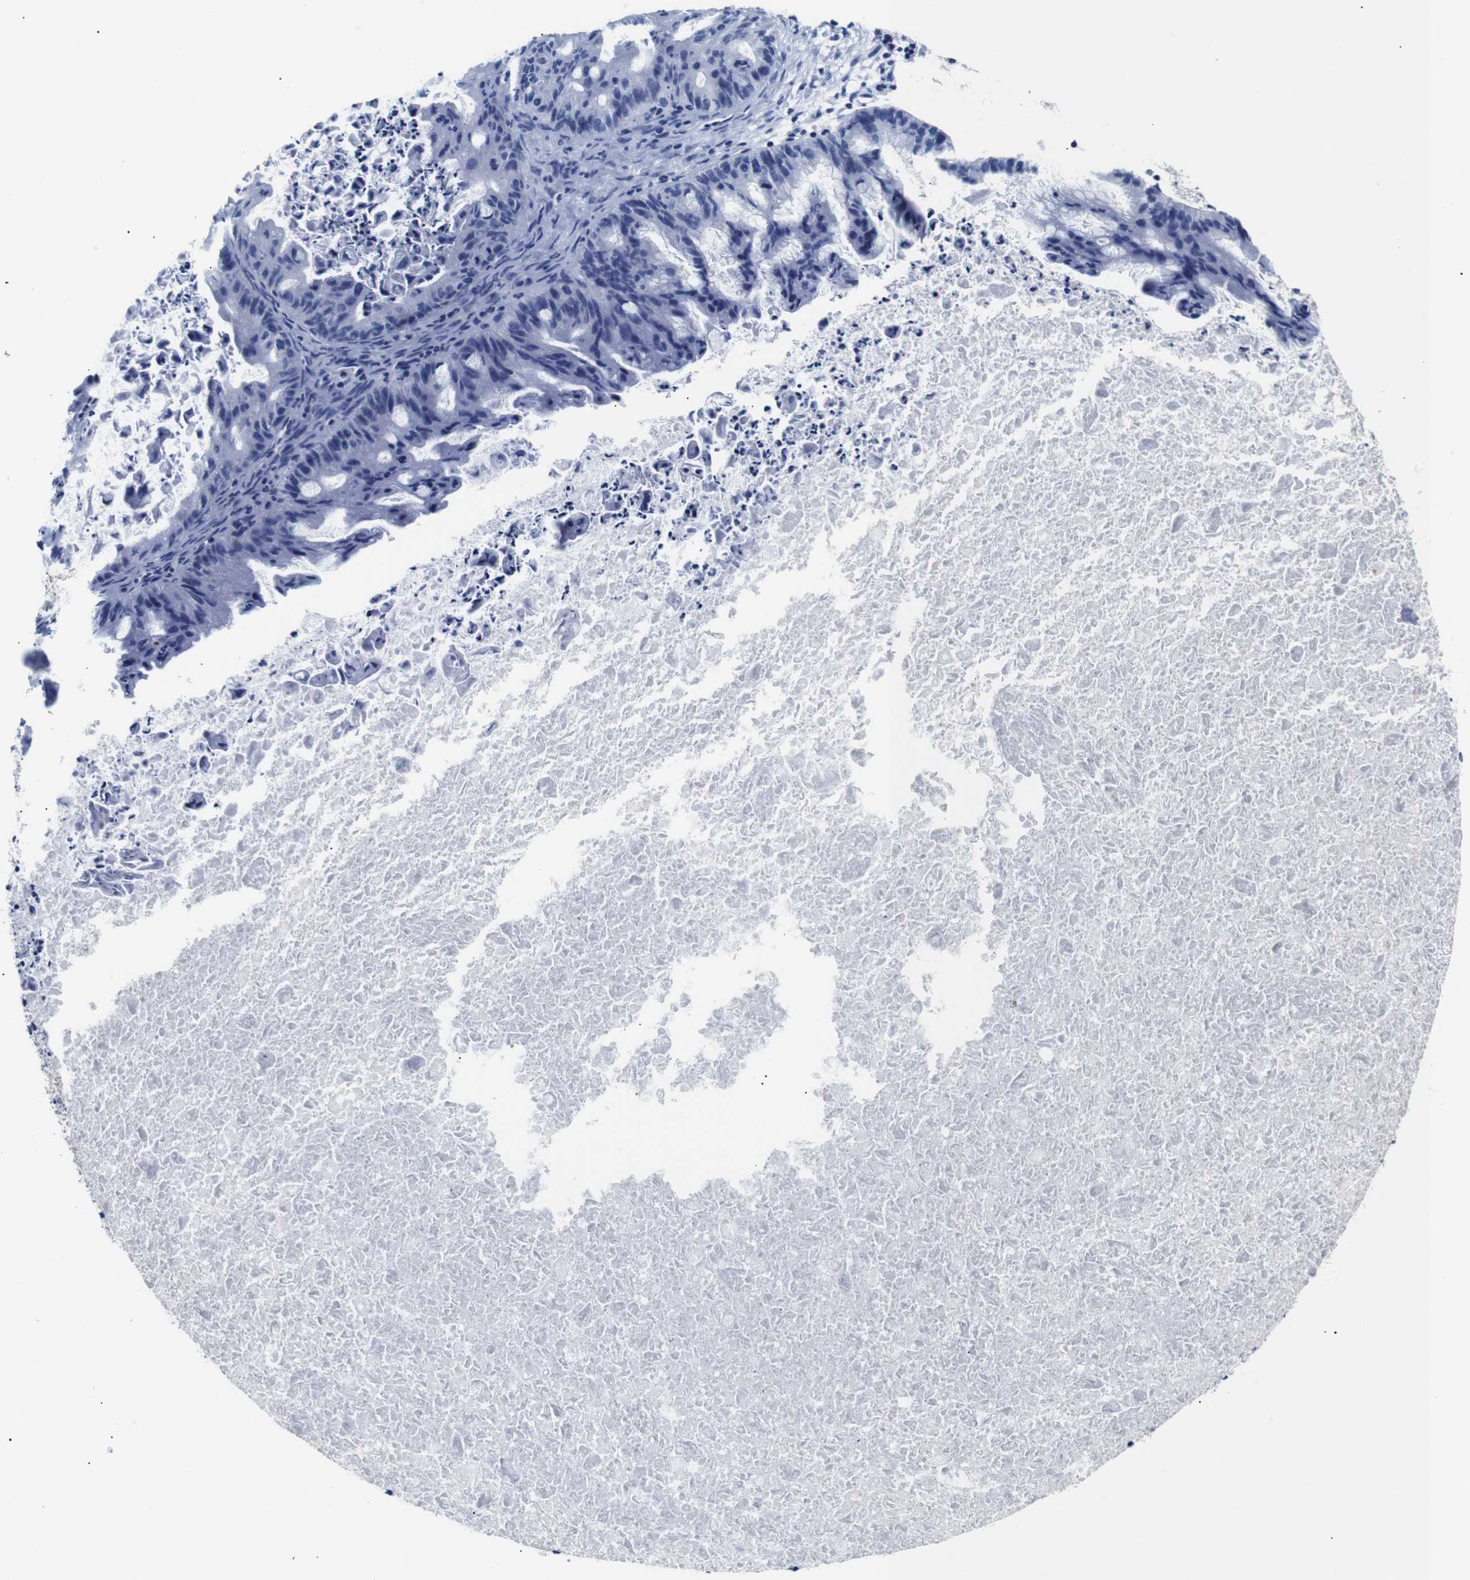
{"staining": {"intensity": "negative", "quantity": "none", "location": "none"}, "tissue": "ovarian cancer", "cell_type": "Tumor cells", "image_type": "cancer", "snomed": [{"axis": "morphology", "description": "Cystadenocarcinoma, mucinous, NOS"}, {"axis": "topography", "description": "Ovary"}], "caption": "DAB (3,3'-diaminobenzidine) immunohistochemical staining of human ovarian cancer exhibits no significant staining in tumor cells.", "gene": "GAP43", "patient": {"sex": "female", "age": 37}}